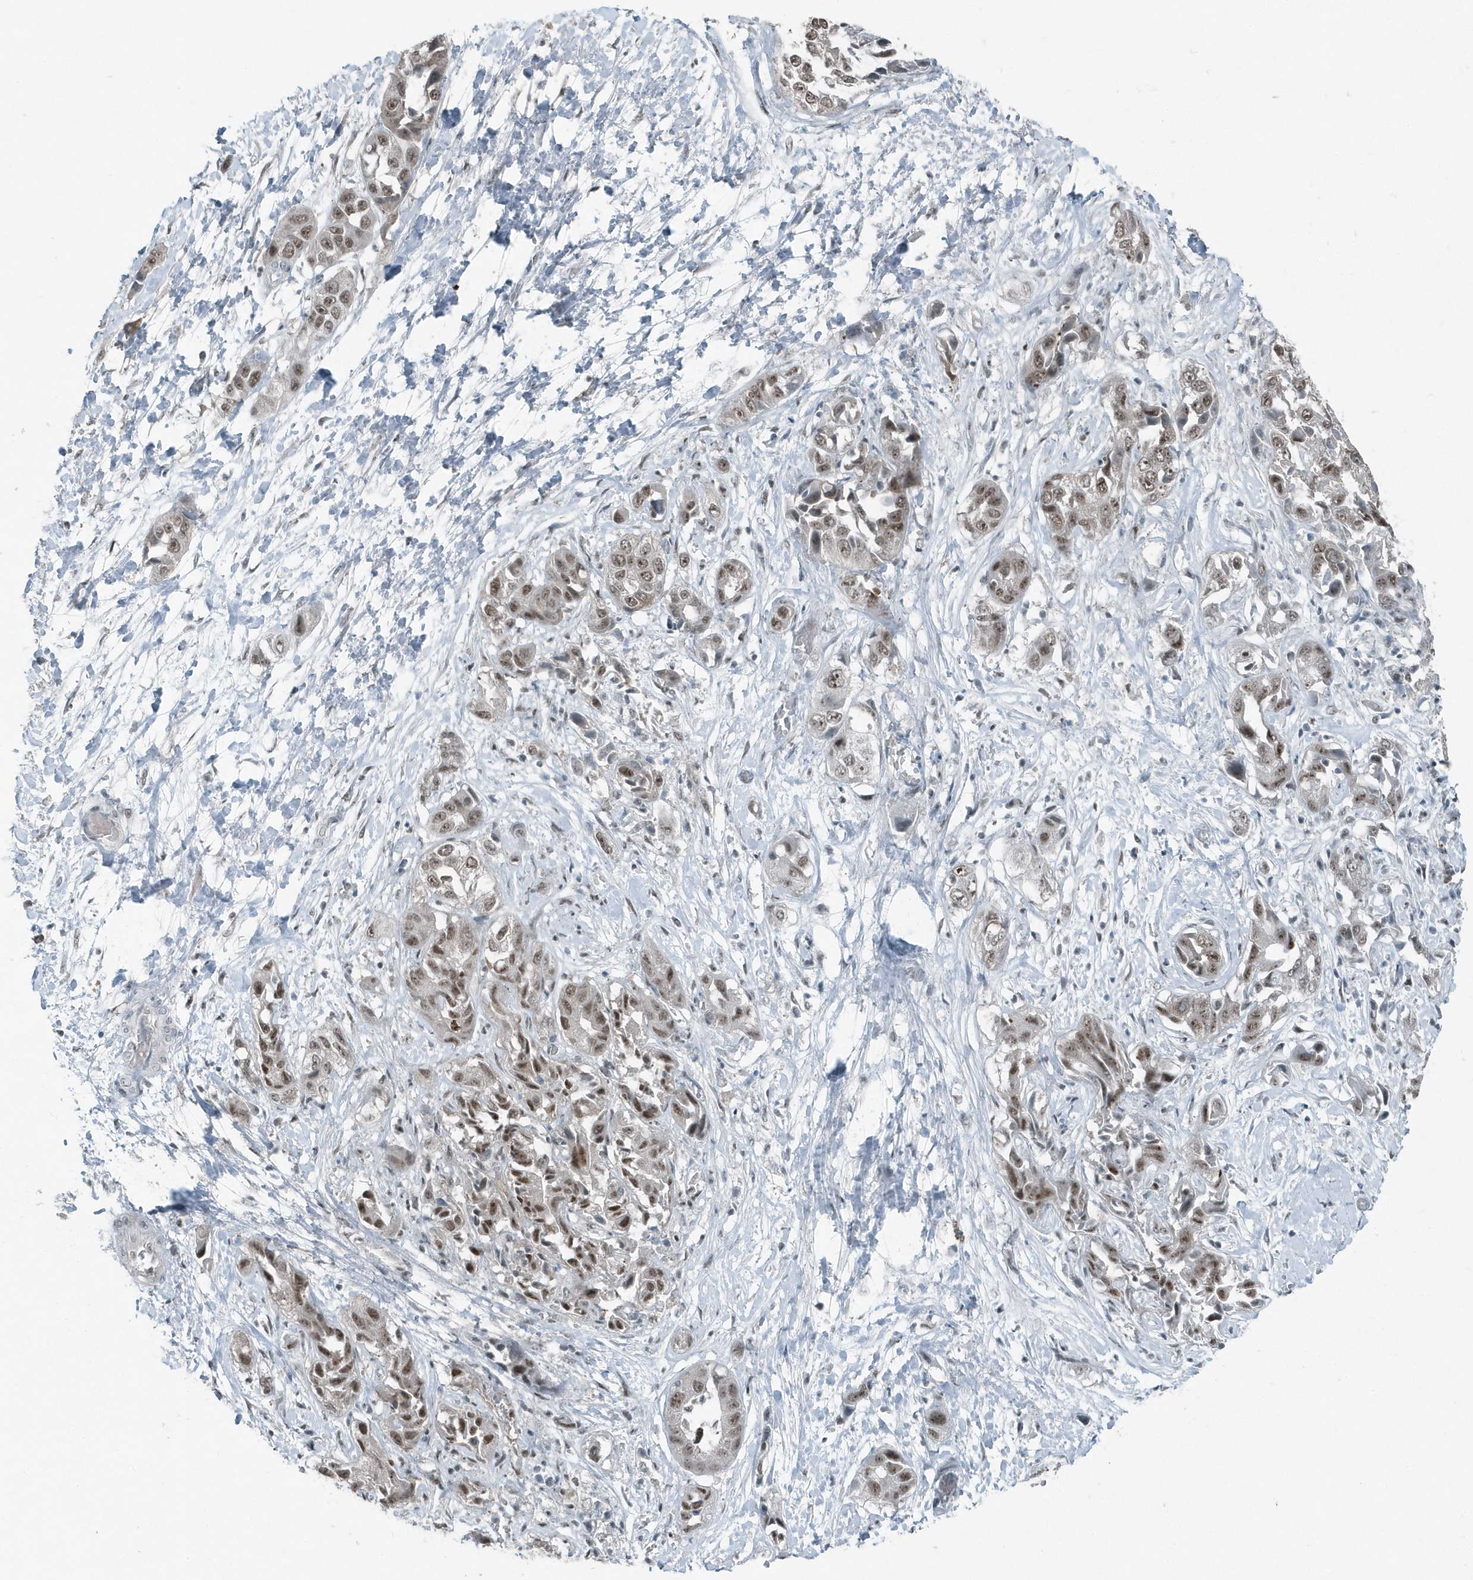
{"staining": {"intensity": "moderate", "quantity": ">75%", "location": "nuclear"}, "tissue": "liver cancer", "cell_type": "Tumor cells", "image_type": "cancer", "snomed": [{"axis": "morphology", "description": "Cholangiocarcinoma"}, {"axis": "topography", "description": "Liver"}], "caption": "Liver cancer was stained to show a protein in brown. There is medium levels of moderate nuclear expression in about >75% of tumor cells.", "gene": "YTHDC1", "patient": {"sex": "female", "age": 52}}